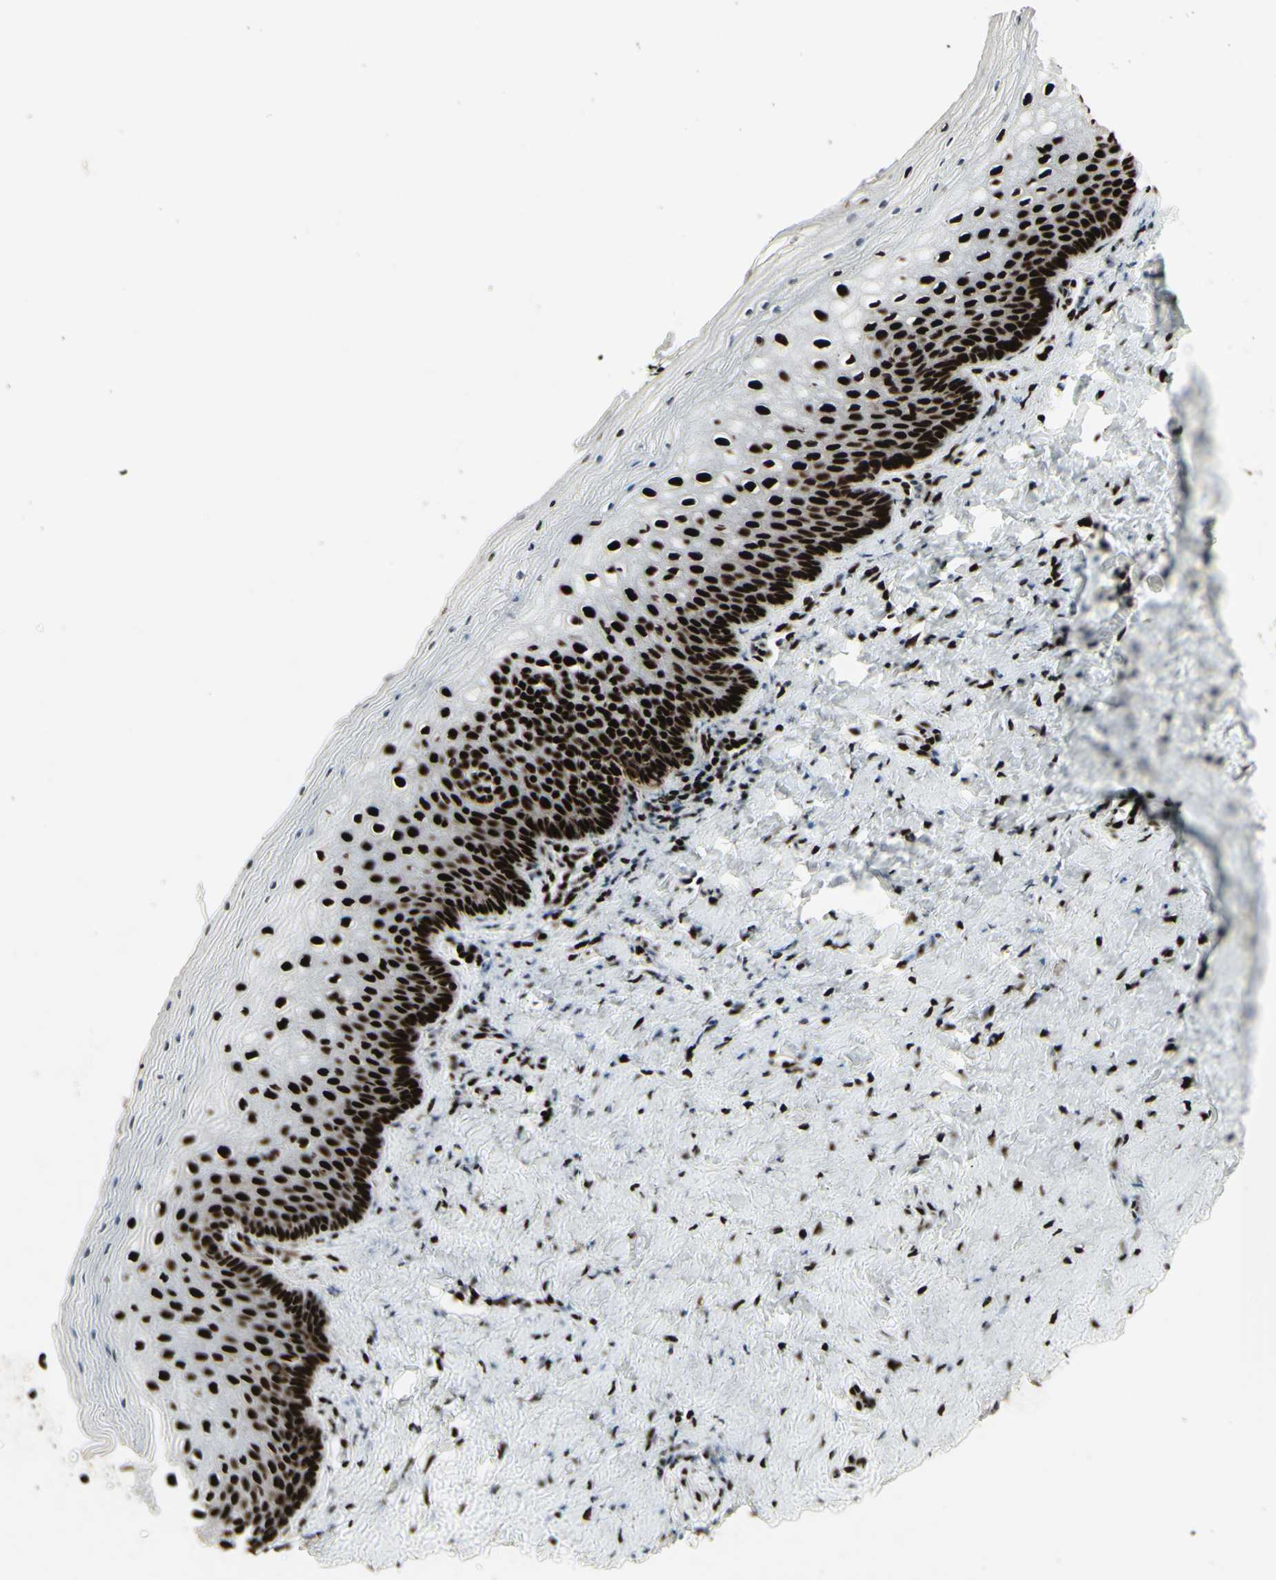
{"staining": {"intensity": "strong", "quantity": ">75%", "location": "nuclear"}, "tissue": "vagina", "cell_type": "Squamous epithelial cells", "image_type": "normal", "snomed": [{"axis": "morphology", "description": "Normal tissue, NOS"}, {"axis": "topography", "description": "Vagina"}], "caption": "This is an image of immunohistochemistry staining of benign vagina, which shows strong expression in the nuclear of squamous epithelial cells.", "gene": "U2AF2", "patient": {"sex": "female", "age": 46}}